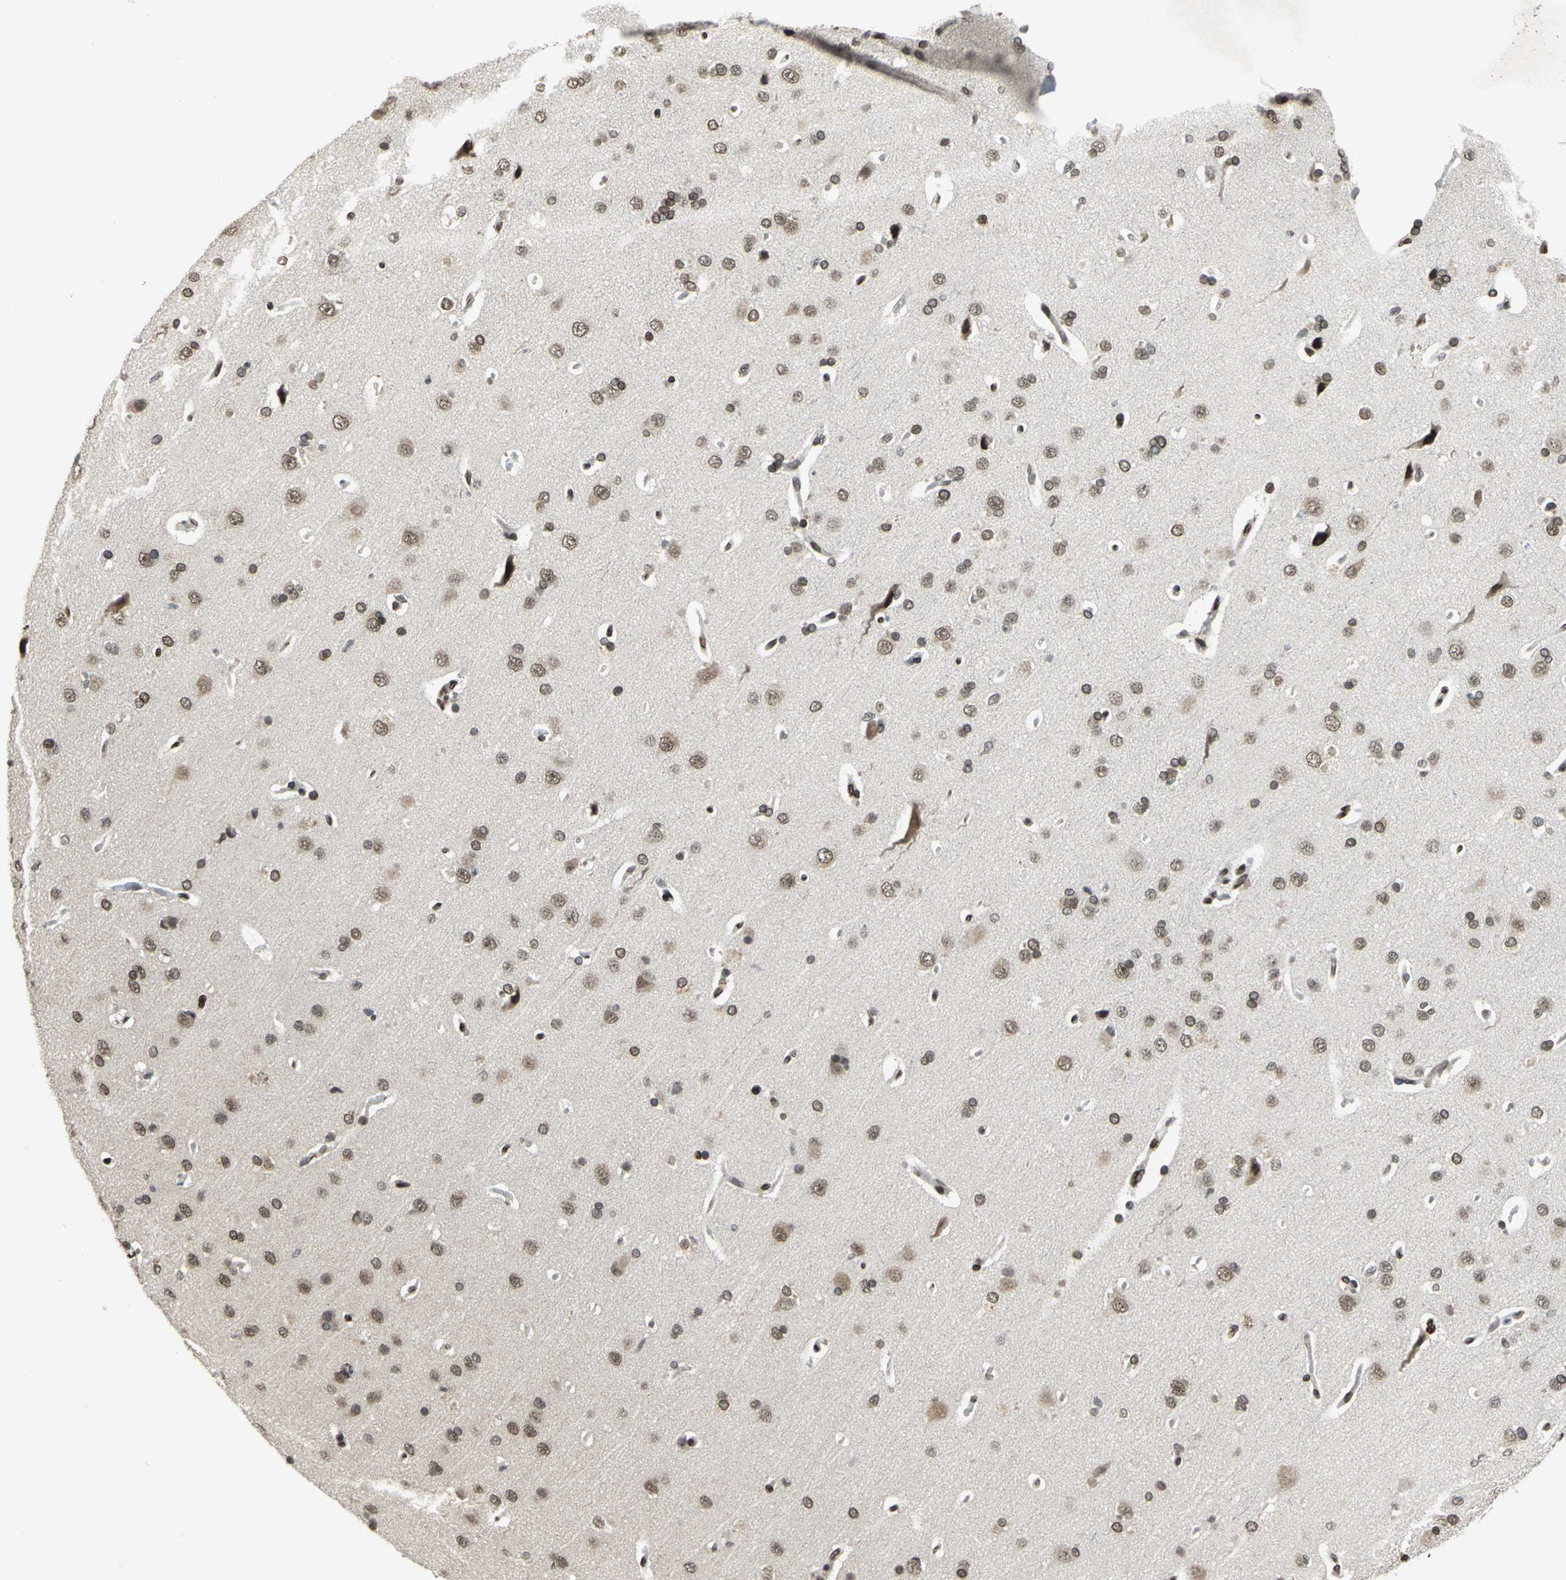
{"staining": {"intensity": "moderate", "quantity": ">75%", "location": "nuclear"}, "tissue": "cerebral cortex", "cell_type": "Endothelial cells", "image_type": "normal", "snomed": [{"axis": "morphology", "description": "Normal tissue, NOS"}, {"axis": "topography", "description": "Cerebral cortex"}], "caption": "Human cerebral cortex stained for a protein (brown) displays moderate nuclear positive staining in about >75% of endothelial cells.", "gene": "ISY1", "patient": {"sex": "male", "age": 62}}